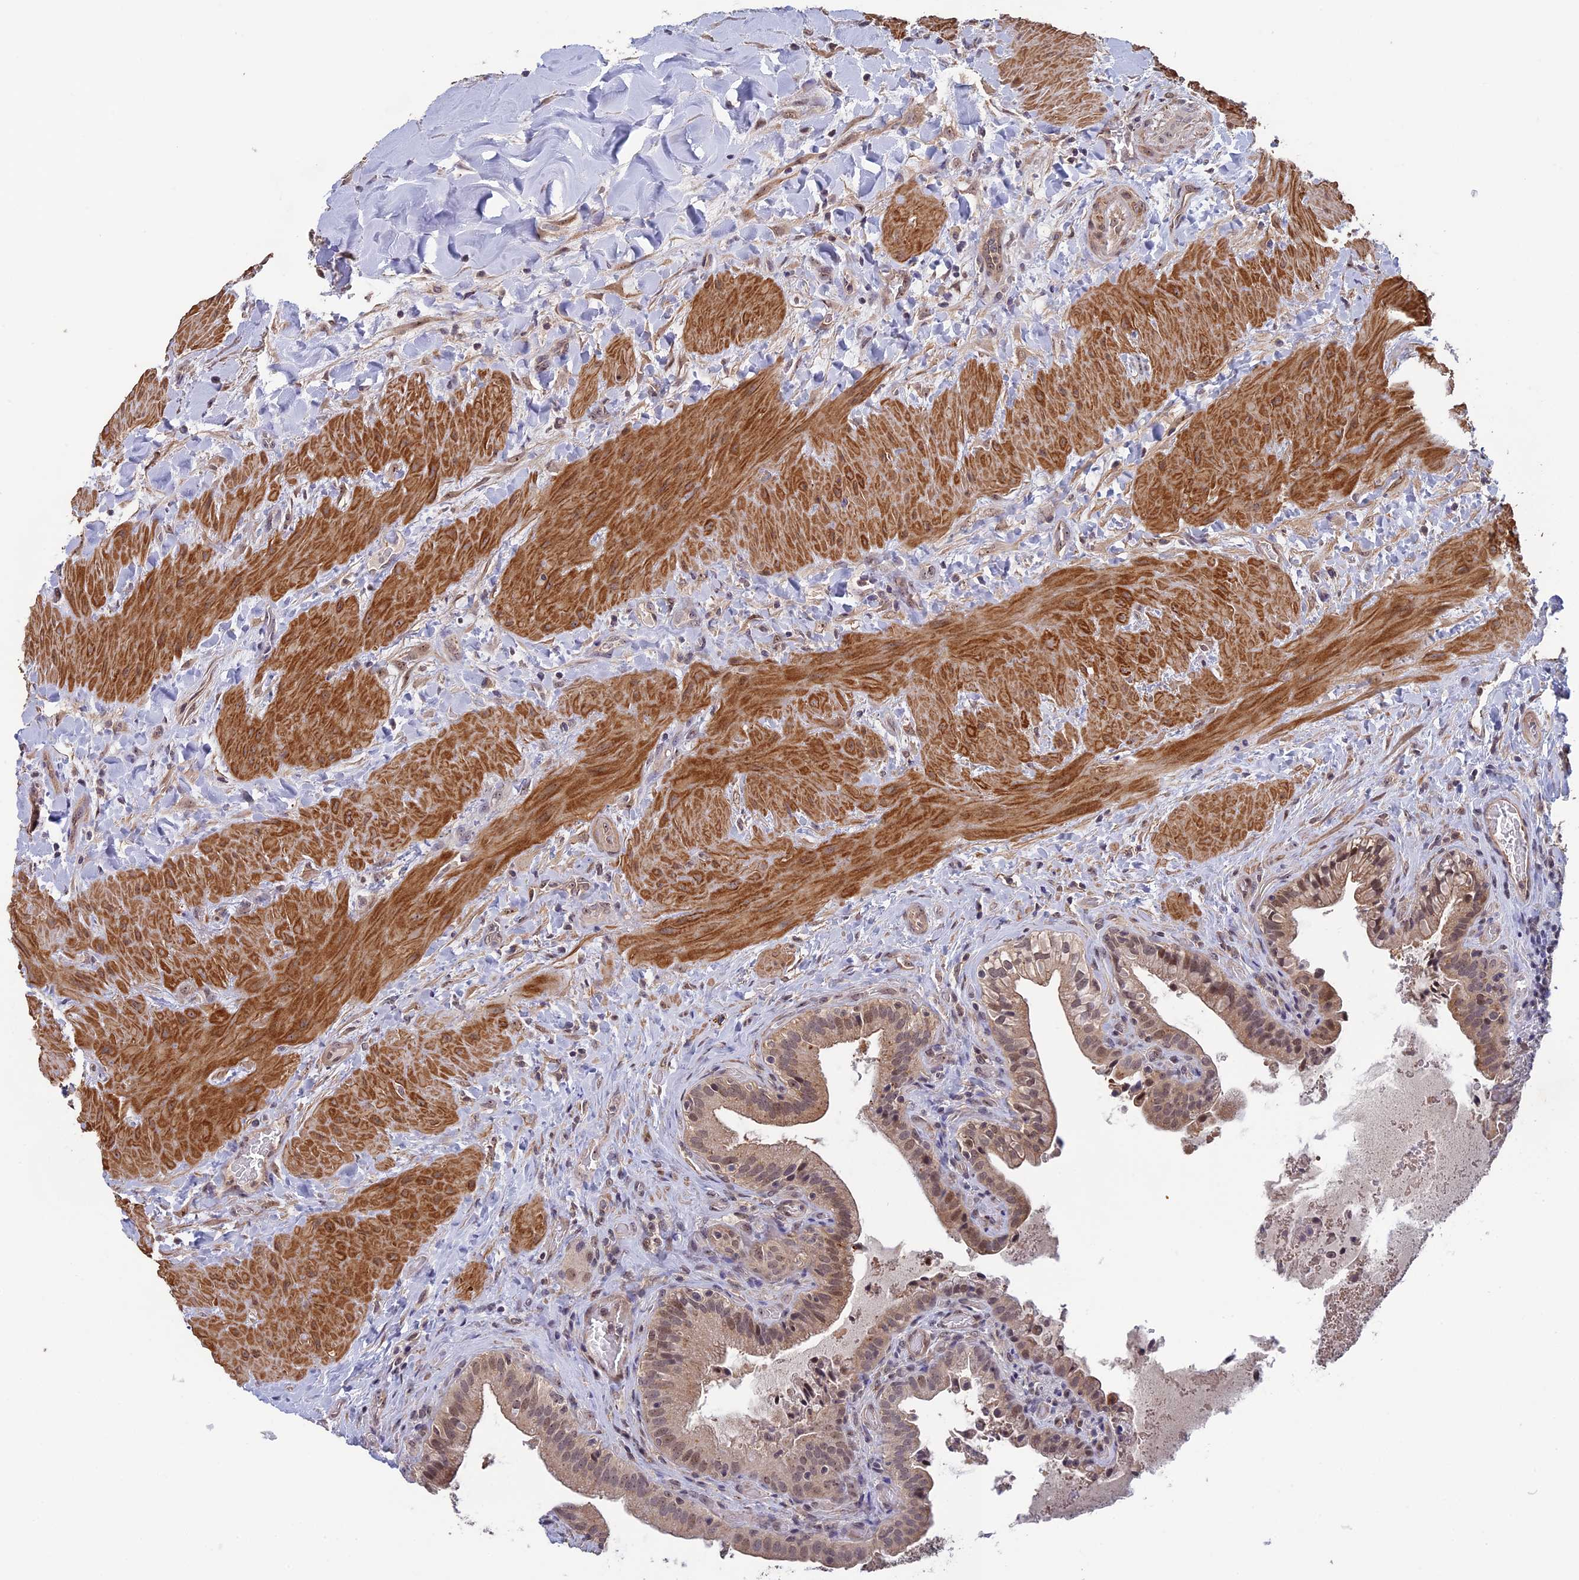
{"staining": {"intensity": "moderate", "quantity": ">75%", "location": "cytoplasmic/membranous,nuclear"}, "tissue": "gallbladder", "cell_type": "Glandular cells", "image_type": "normal", "snomed": [{"axis": "morphology", "description": "Normal tissue, NOS"}, {"axis": "topography", "description": "Gallbladder"}], "caption": "Immunohistochemistry of benign gallbladder shows medium levels of moderate cytoplasmic/membranous,nuclear positivity in about >75% of glandular cells. Using DAB (3,3'-diaminobenzidine) (brown) and hematoxylin (blue) stains, captured at high magnification using brightfield microscopy.", "gene": "FAM98C", "patient": {"sex": "male", "age": 24}}